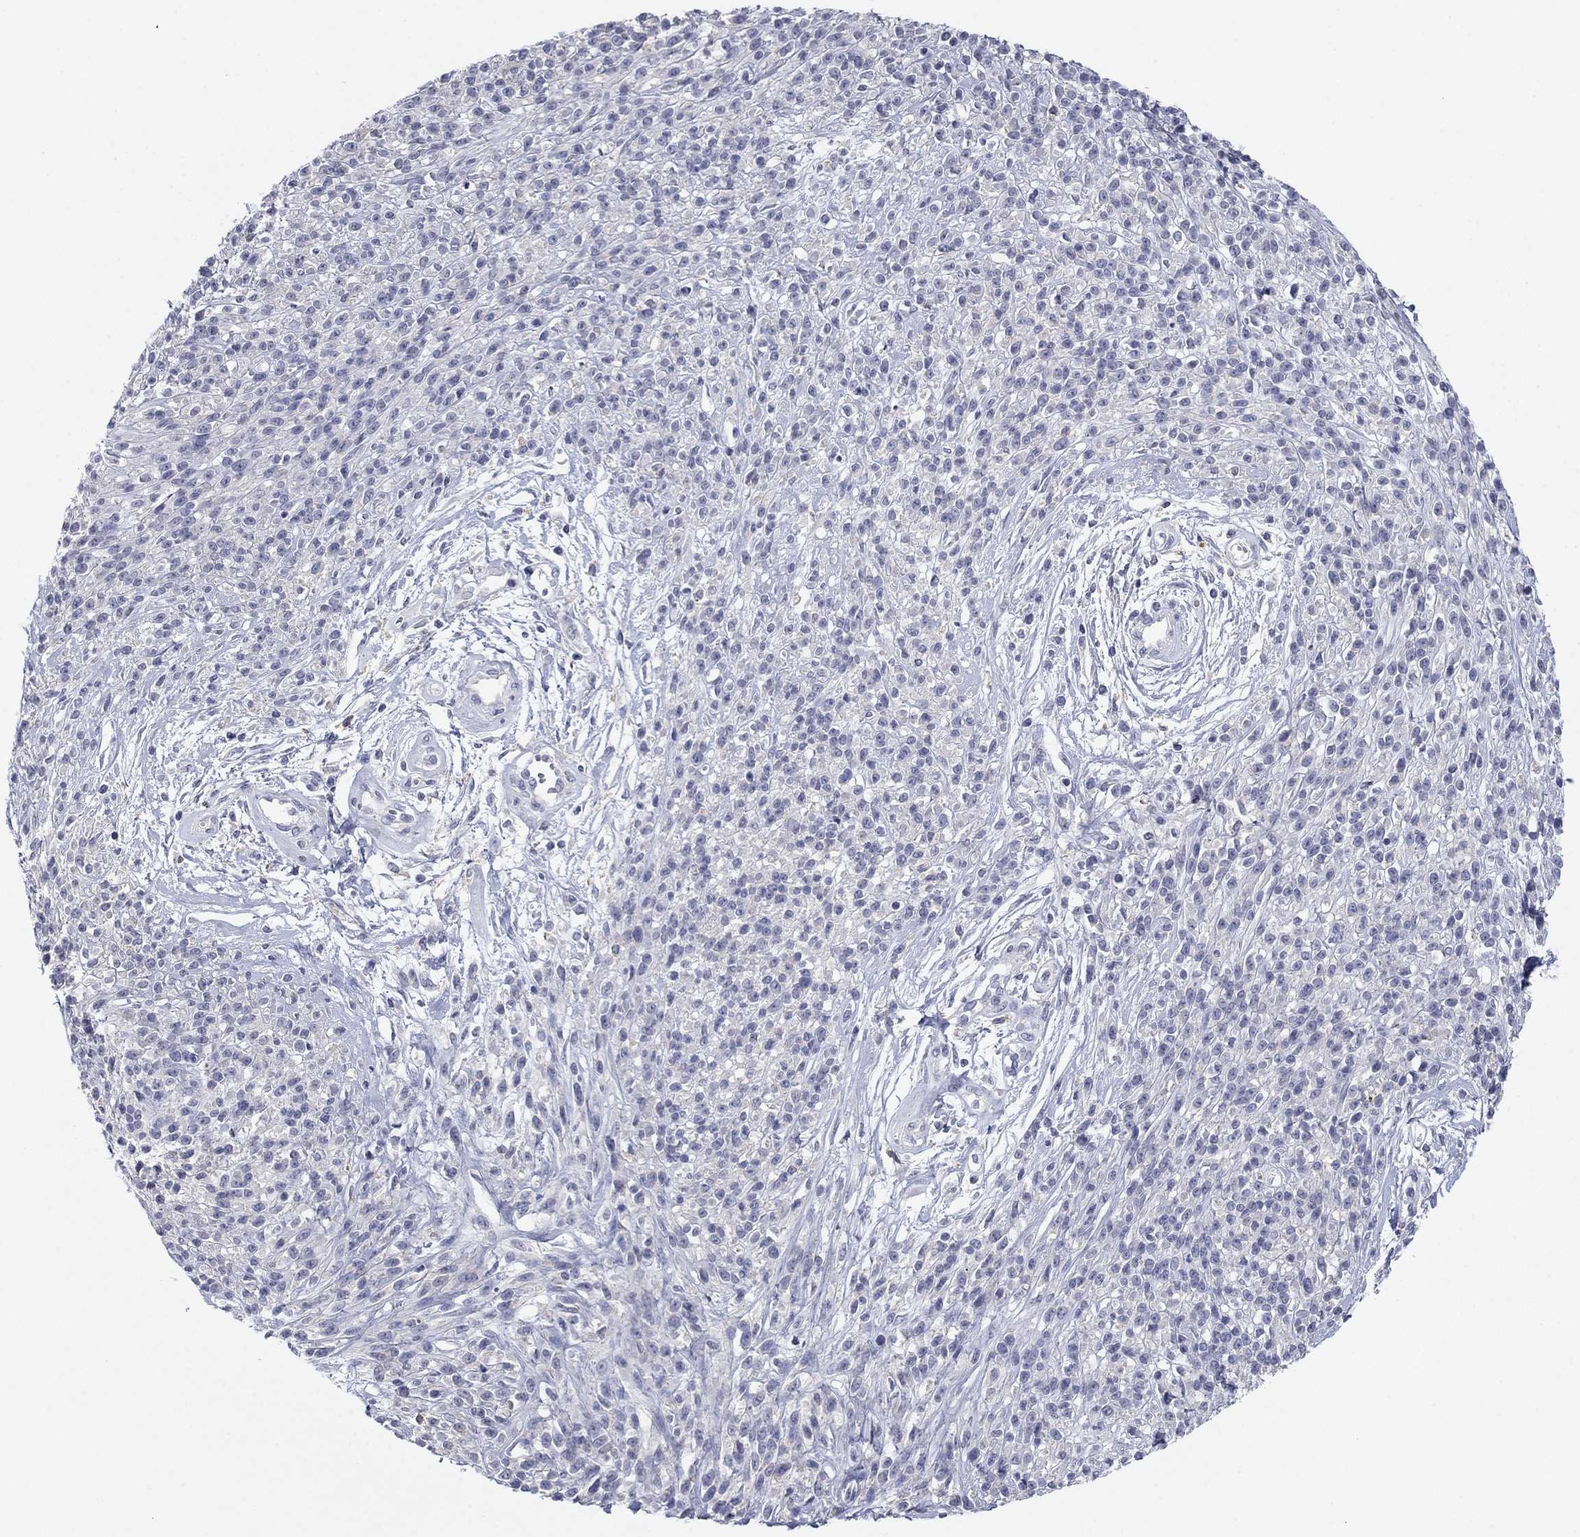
{"staining": {"intensity": "negative", "quantity": "none", "location": "none"}, "tissue": "melanoma", "cell_type": "Tumor cells", "image_type": "cancer", "snomed": [{"axis": "morphology", "description": "Malignant melanoma, NOS"}, {"axis": "topography", "description": "Skin"}, {"axis": "topography", "description": "Skin of trunk"}], "caption": "IHC micrograph of melanoma stained for a protein (brown), which demonstrates no expression in tumor cells.", "gene": "CNTNAP4", "patient": {"sex": "male", "age": 74}}